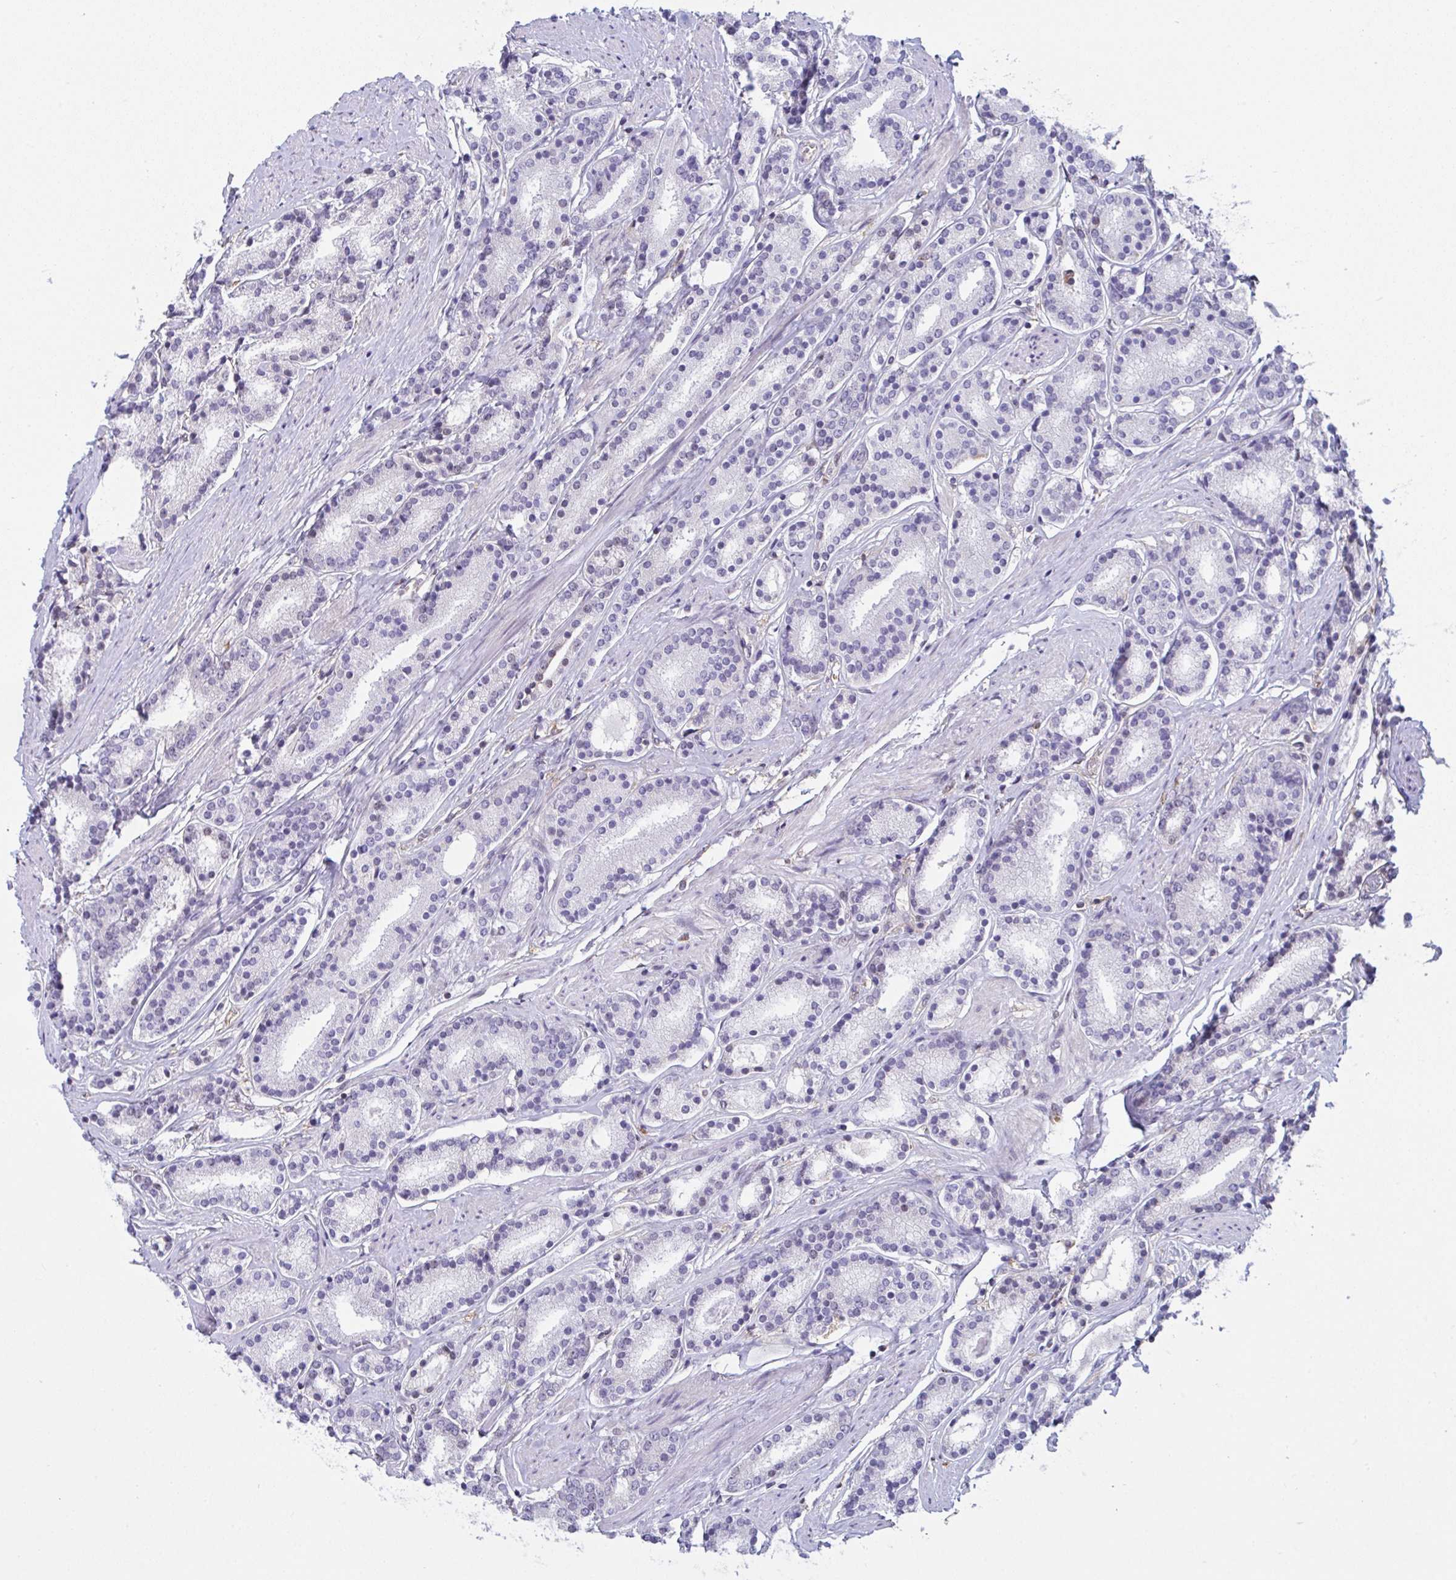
{"staining": {"intensity": "negative", "quantity": "none", "location": "none"}, "tissue": "prostate cancer", "cell_type": "Tumor cells", "image_type": "cancer", "snomed": [{"axis": "morphology", "description": "Adenocarcinoma, High grade"}, {"axis": "topography", "description": "Prostate"}], "caption": "Prostate cancer (high-grade adenocarcinoma) was stained to show a protein in brown. There is no significant positivity in tumor cells.", "gene": "ALDH16A1", "patient": {"sex": "male", "age": 63}}